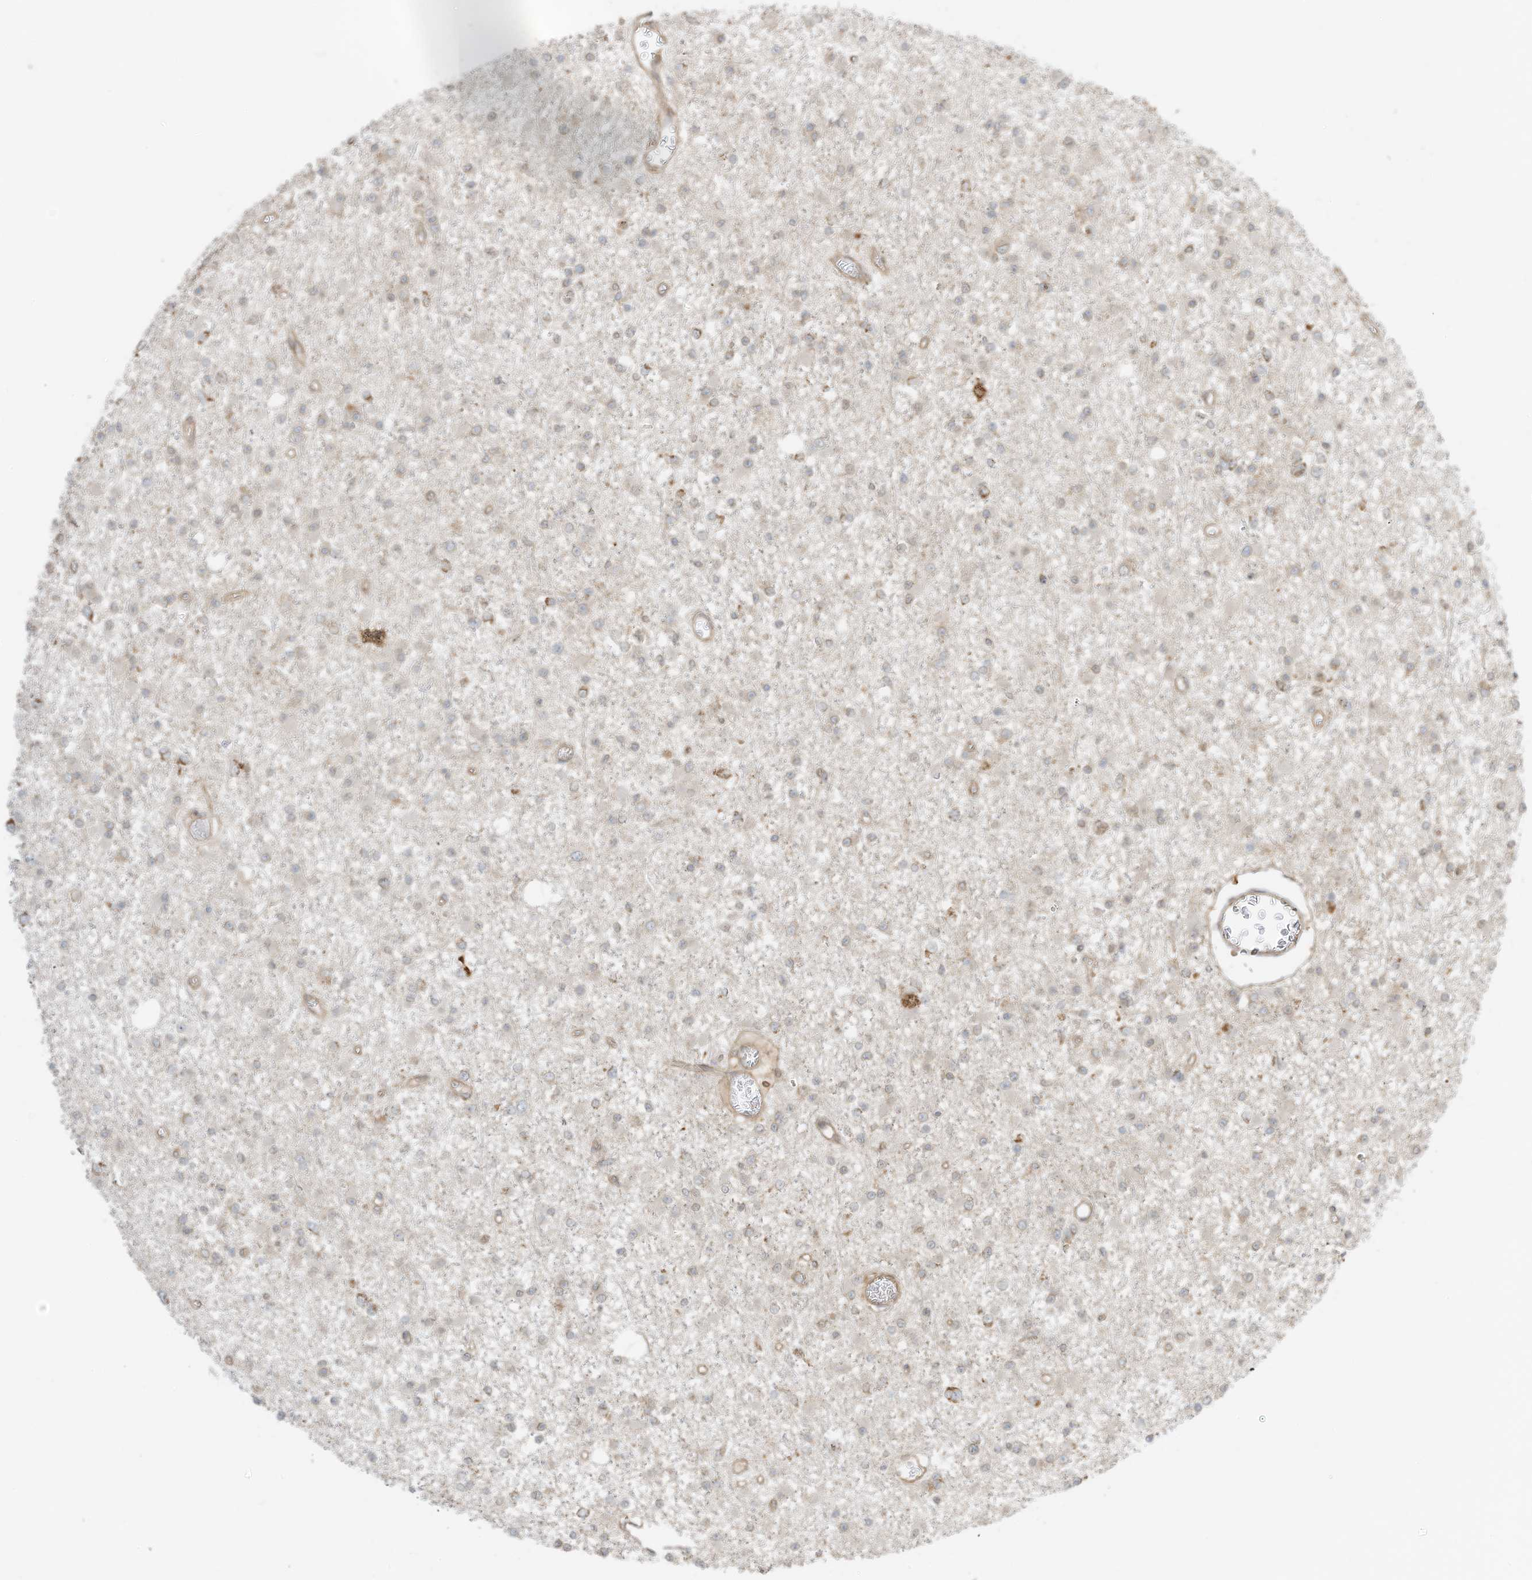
{"staining": {"intensity": "weak", "quantity": "<25%", "location": "cytoplasmic/membranous"}, "tissue": "glioma", "cell_type": "Tumor cells", "image_type": "cancer", "snomed": [{"axis": "morphology", "description": "Glioma, malignant, Low grade"}, {"axis": "topography", "description": "Brain"}], "caption": "Malignant glioma (low-grade) was stained to show a protein in brown. There is no significant positivity in tumor cells. Brightfield microscopy of IHC stained with DAB (3,3'-diaminobenzidine) (brown) and hematoxylin (blue), captured at high magnification.", "gene": "SLC25A12", "patient": {"sex": "female", "age": 22}}